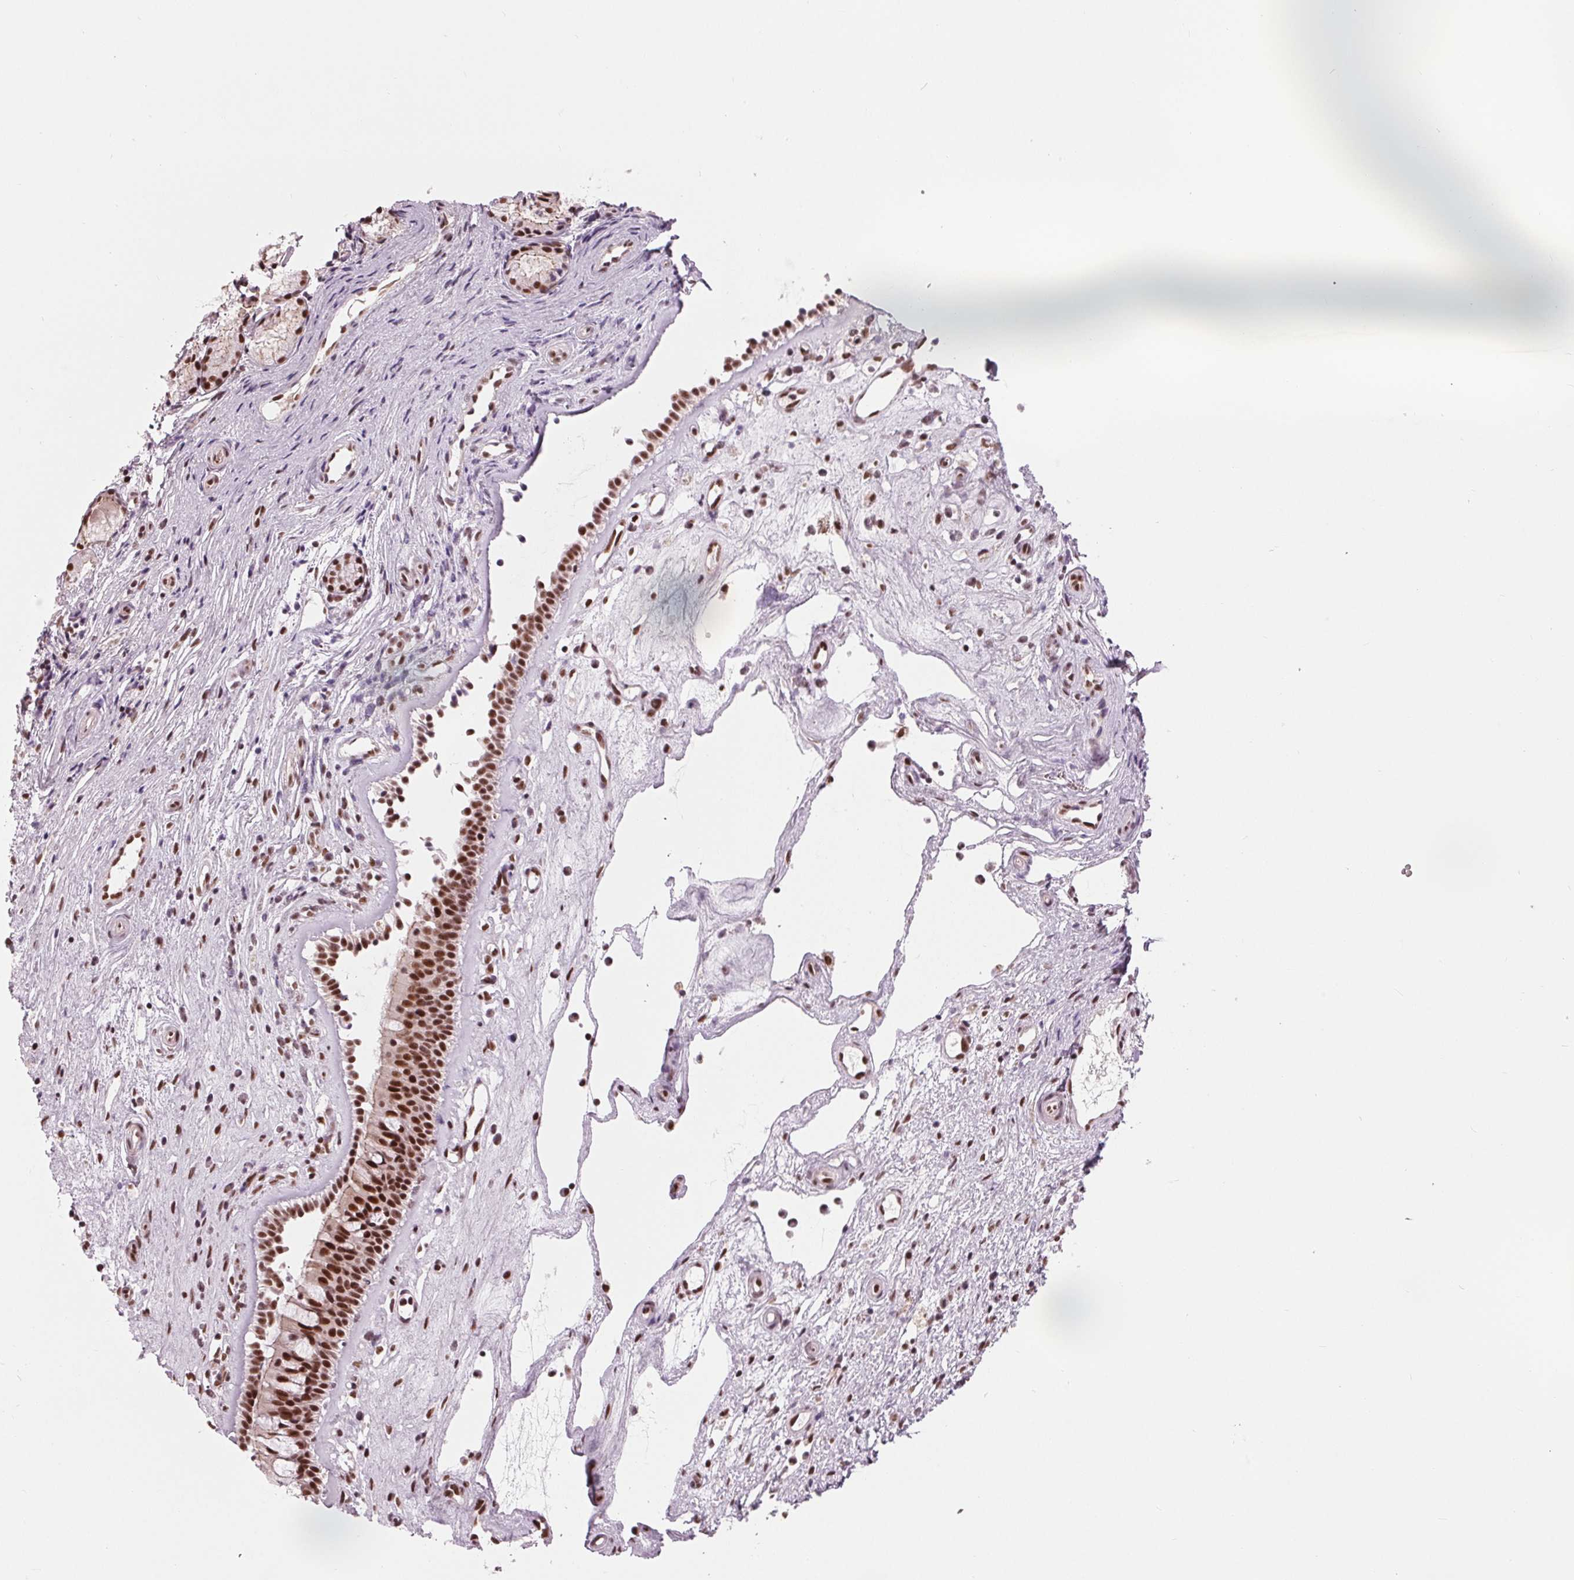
{"staining": {"intensity": "strong", "quantity": ">75%", "location": "nuclear"}, "tissue": "nasopharynx", "cell_type": "Respiratory epithelial cells", "image_type": "normal", "snomed": [{"axis": "morphology", "description": "Normal tissue, NOS"}, {"axis": "topography", "description": "Nasopharynx"}], "caption": "An image showing strong nuclear positivity in about >75% of respiratory epithelial cells in normal nasopharynx, as visualized by brown immunohistochemical staining.", "gene": "LSM2", "patient": {"sex": "female", "age": 52}}